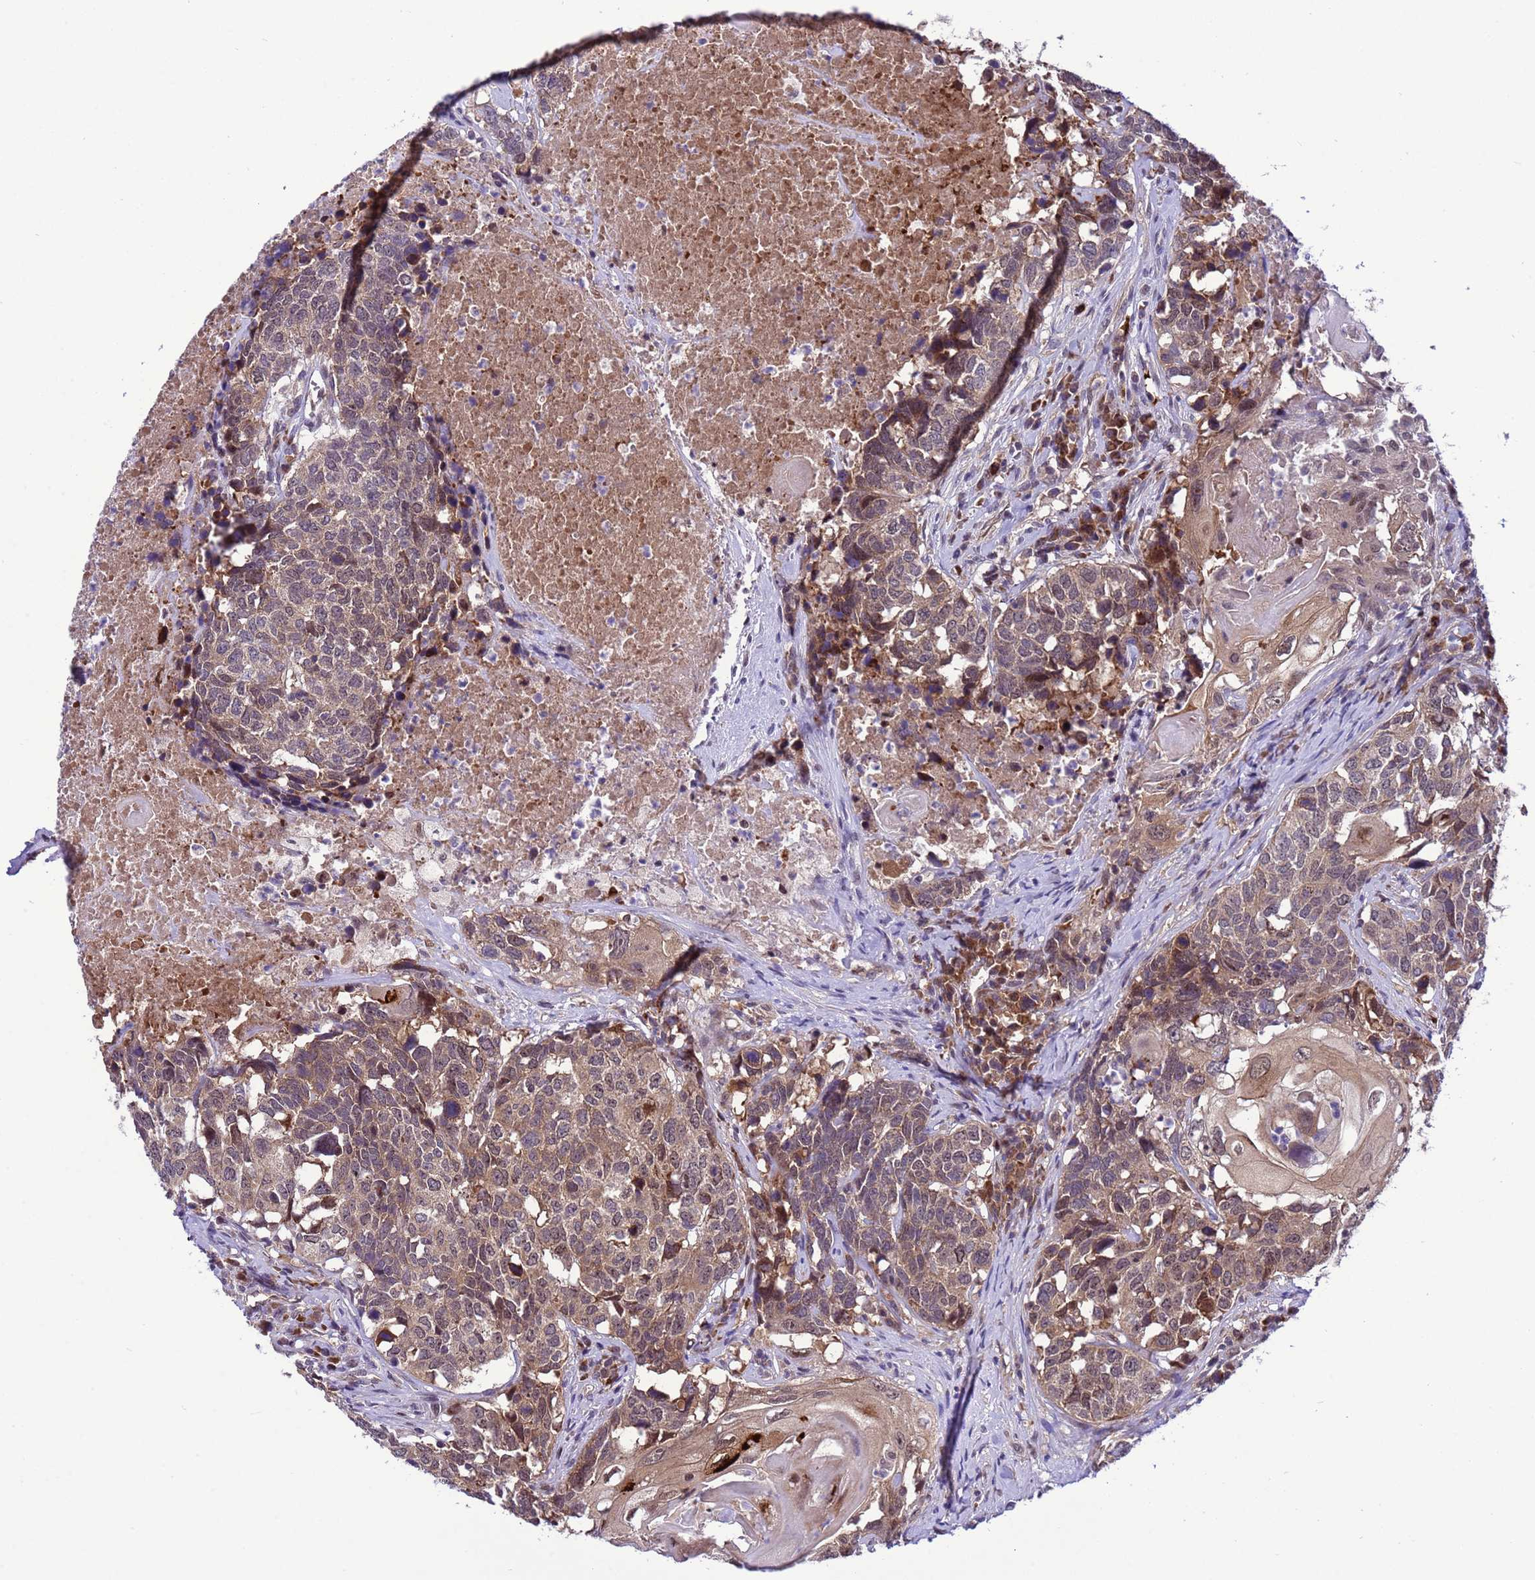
{"staining": {"intensity": "weak", "quantity": "25%-75%", "location": "cytoplasmic/membranous,nuclear"}, "tissue": "head and neck cancer", "cell_type": "Tumor cells", "image_type": "cancer", "snomed": [{"axis": "morphology", "description": "Squamous cell carcinoma, NOS"}, {"axis": "topography", "description": "Head-Neck"}], "caption": "Head and neck cancer (squamous cell carcinoma) stained for a protein (brown) displays weak cytoplasmic/membranous and nuclear positive positivity in approximately 25%-75% of tumor cells.", "gene": "RASD1", "patient": {"sex": "male", "age": 66}}